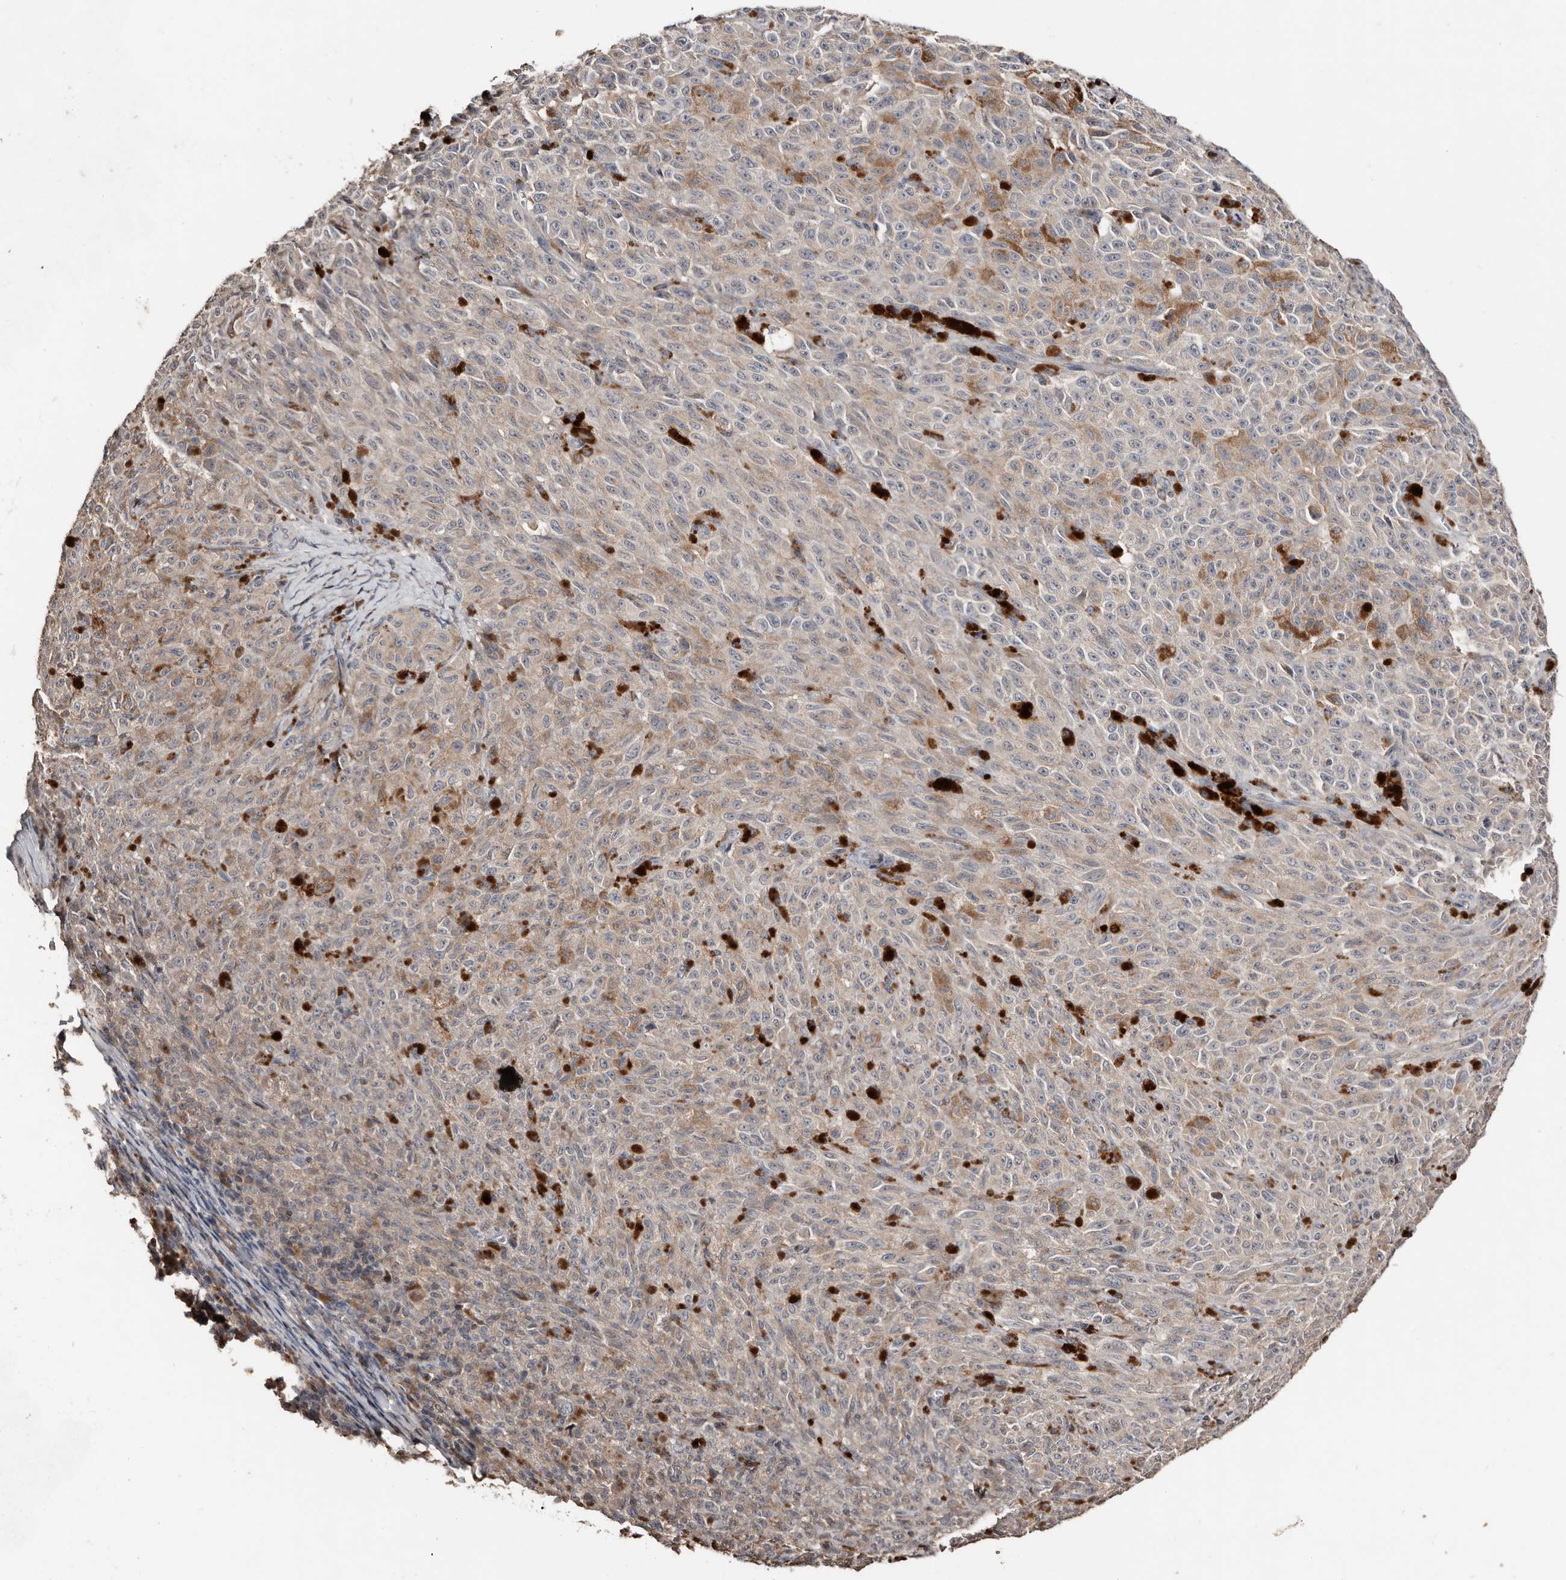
{"staining": {"intensity": "negative", "quantity": "none", "location": "none"}, "tissue": "melanoma", "cell_type": "Tumor cells", "image_type": "cancer", "snomed": [{"axis": "morphology", "description": "Malignant melanoma, NOS"}, {"axis": "topography", "description": "Skin"}], "caption": "The immunohistochemistry photomicrograph has no significant expression in tumor cells of malignant melanoma tissue.", "gene": "SLC39A2", "patient": {"sex": "female", "age": 82}}